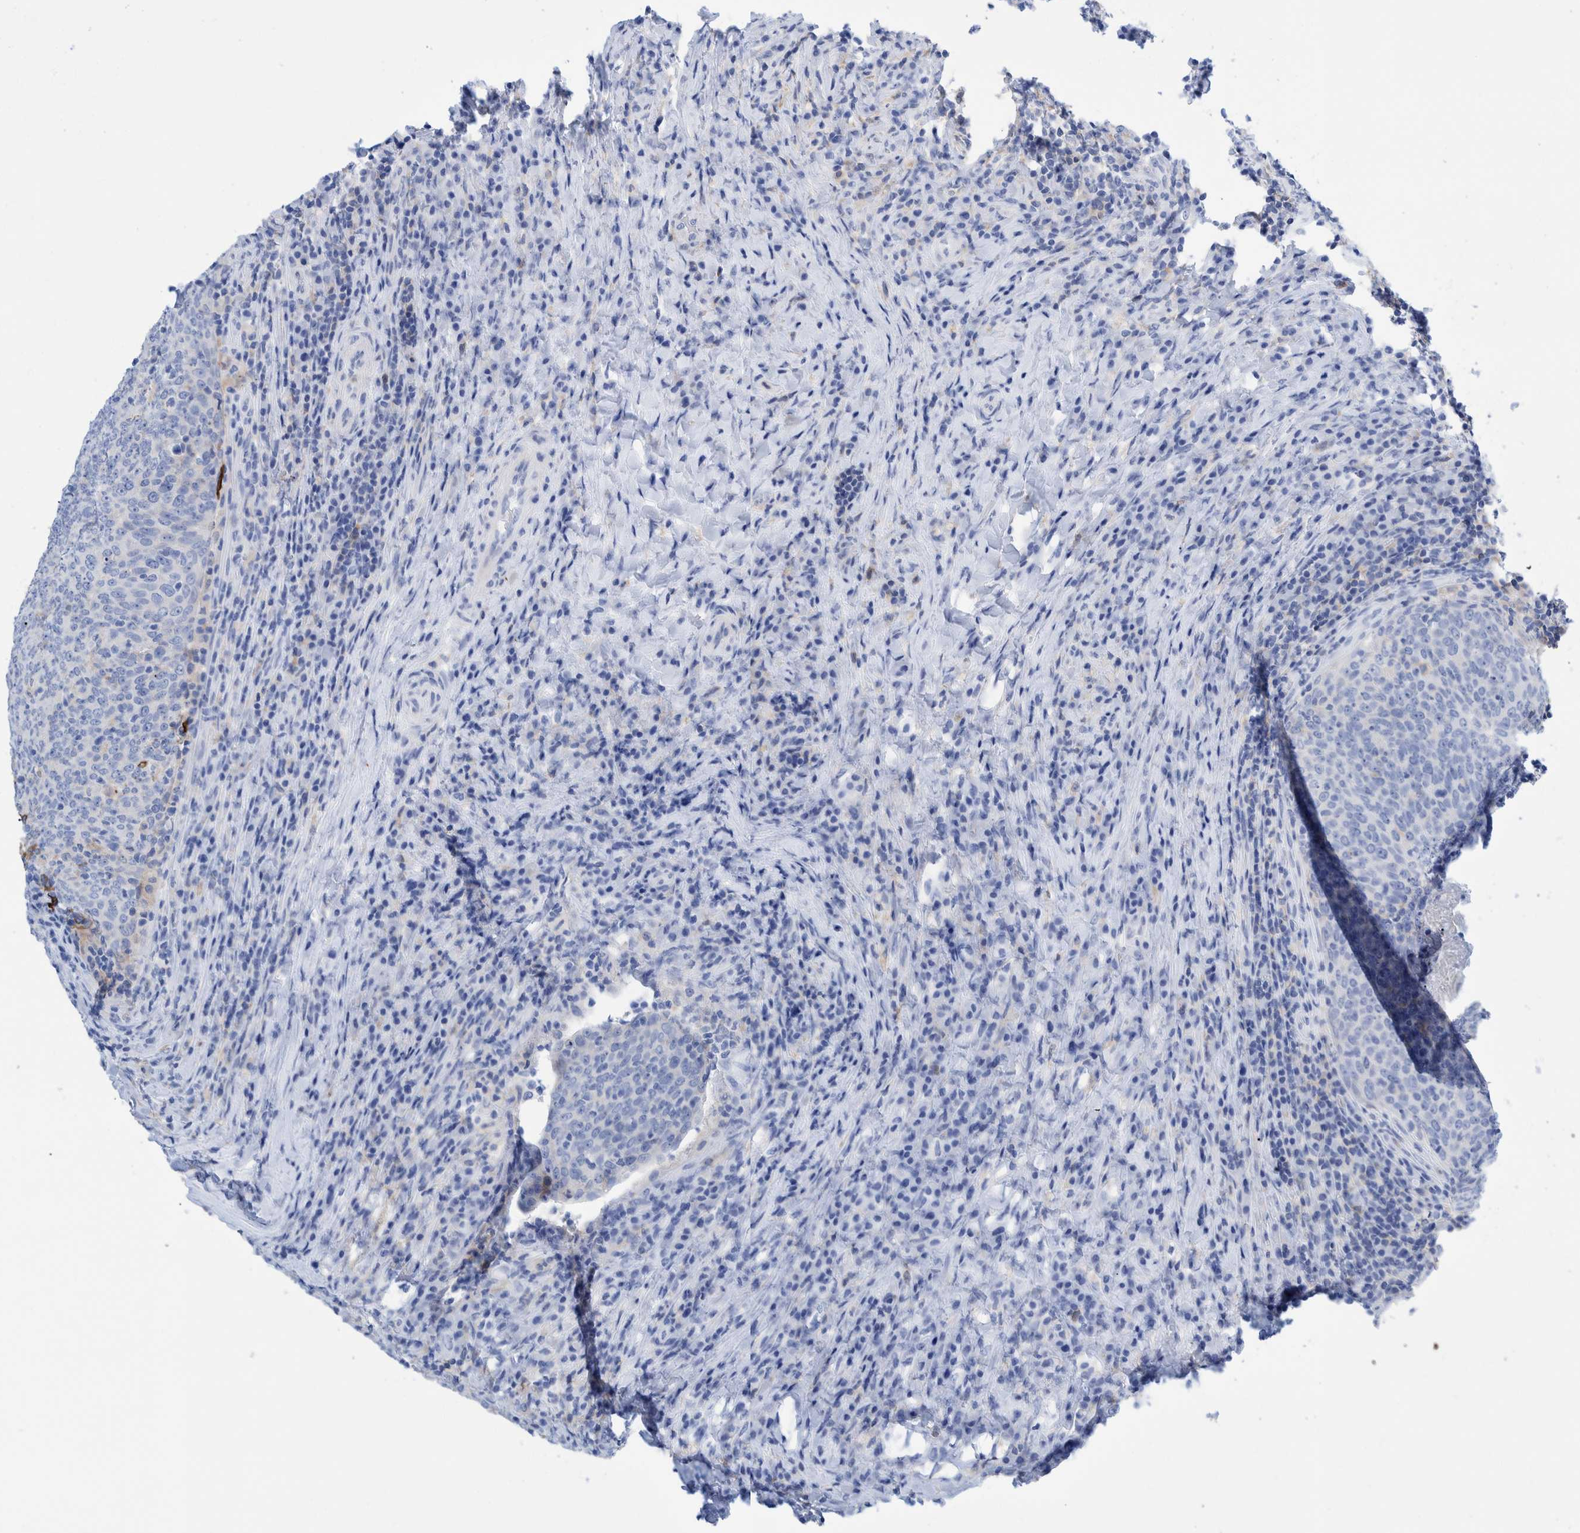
{"staining": {"intensity": "negative", "quantity": "none", "location": "none"}, "tissue": "head and neck cancer", "cell_type": "Tumor cells", "image_type": "cancer", "snomed": [{"axis": "morphology", "description": "Squamous cell carcinoma, NOS"}, {"axis": "morphology", "description": "Squamous cell carcinoma, metastatic, NOS"}, {"axis": "topography", "description": "Lymph node"}, {"axis": "topography", "description": "Head-Neck"}], "caption": "Head and neck cancer (squamous cell carcinoma) was stained to show a protein in brown. There is no significant staining in tumor cells. (DAB IHC, high magnification).", "gene": "KRT14", "patient": {"sex": "male", "age": 62}}